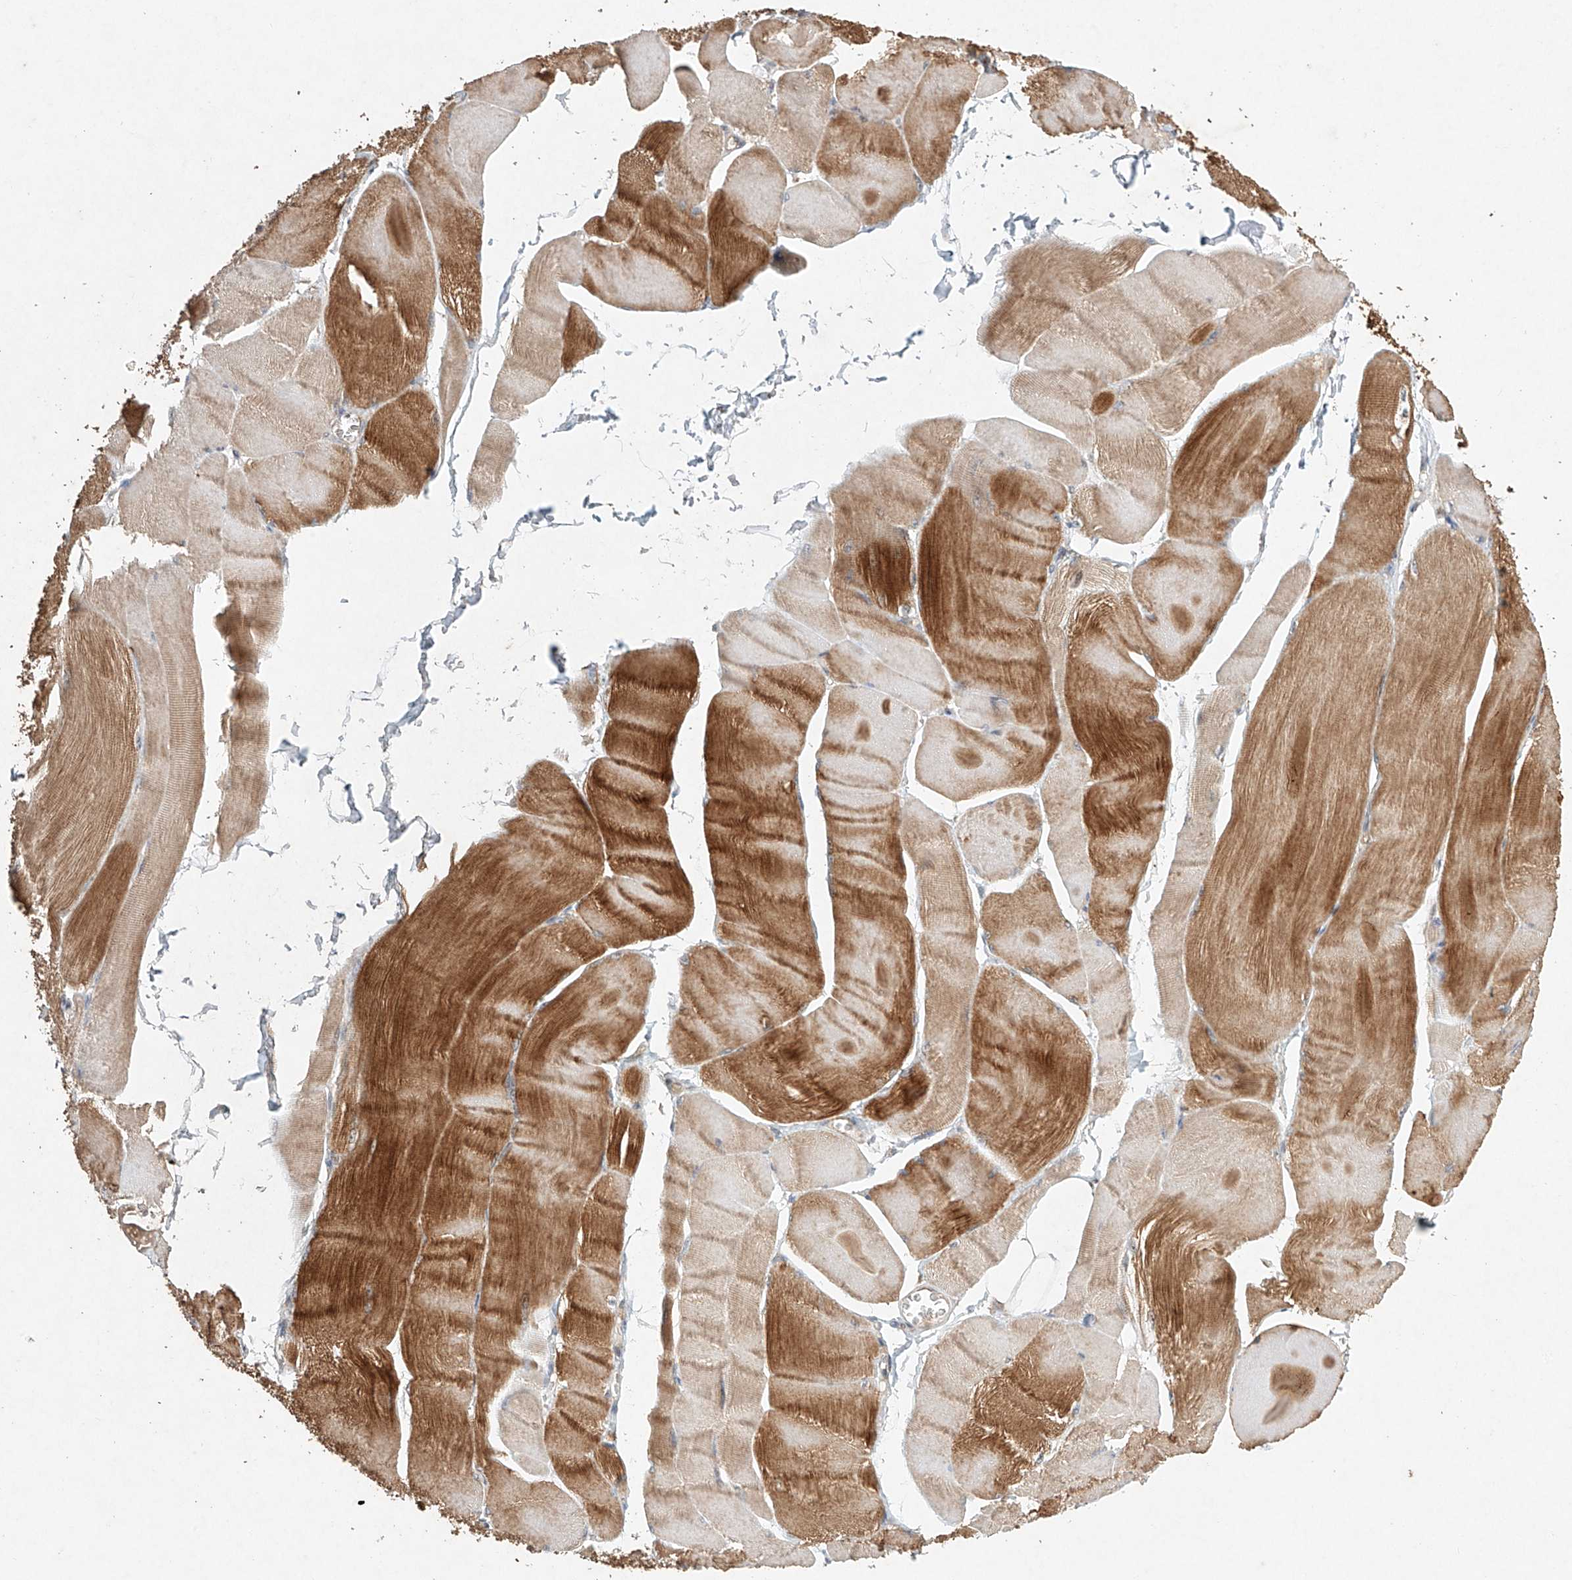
{"staining": {"intensity": "strong", "quantity": "25%-75%", "location": "cytoplasmic/membranous"}, "tissue": "skeletal muscle", "cell_type": "Myocytes", "image_type": "normal", "snomed": [{"axis": "morphology", "description": "Normal tissue, NOS"}, {"axis": "morphology", "description": "Basal cell carcinoma"}, {"axis": "topography", "description": "Skeletal muscle"}], "caption": "Skeletal muscle stained with DAB IHC displays high levels of strong cytoplasmic/membranous expression in about 25%-75% of myocytes. (brown staining indicates protein expression, while blue staining denotes nuclei).", "gene": "DCAF11", "patient": {"sex": "female", "age": 64}}